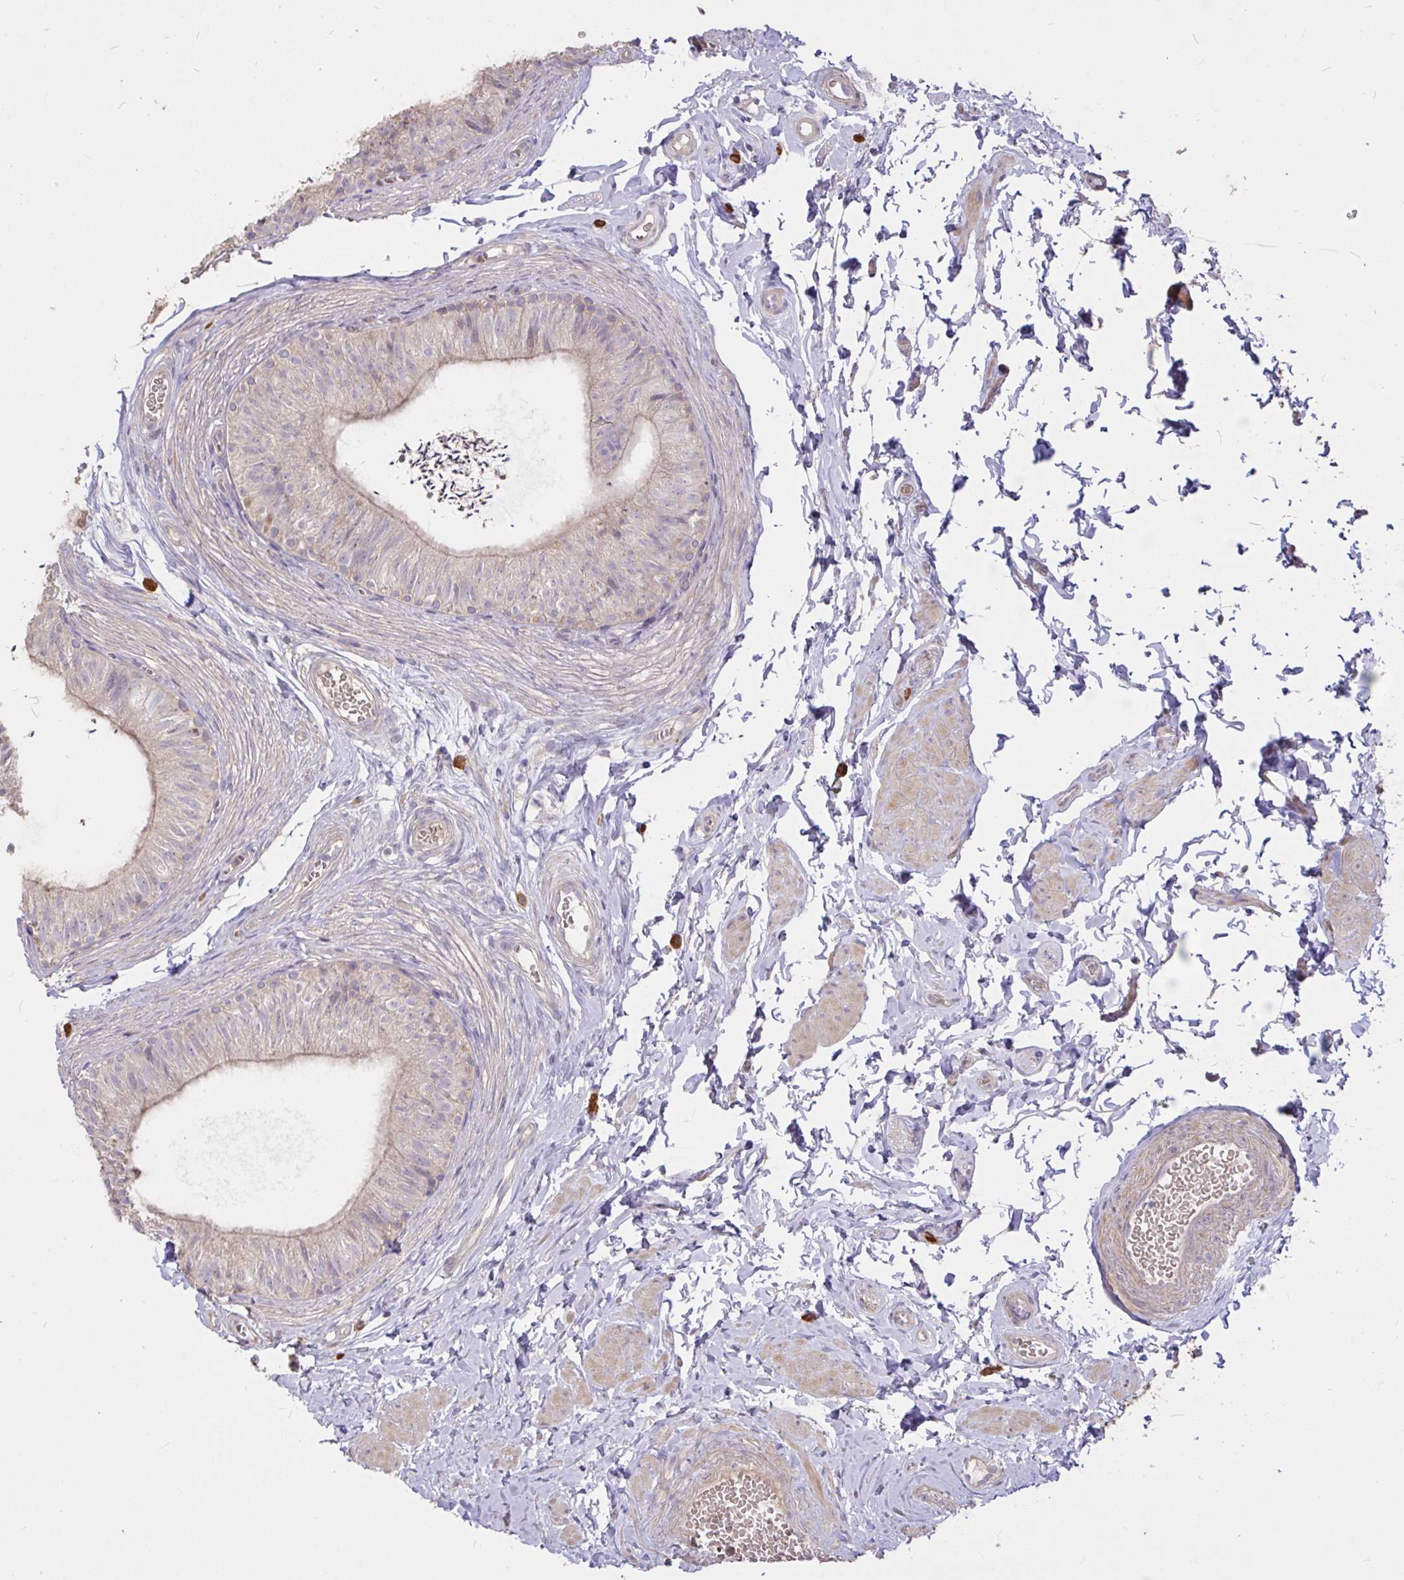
{"staining": {"intensity": "weak", "quantity": "<25%", "location": "cytoplasmic/membranous"}, "tissue": "epididymis", "cell_type": "Glandular cells", "image_type": "normal", "snomed": [{"axis": "morphology", "description": "Normal tissue, NOS"}, {"axis": "topography", "description": "Epididymis, spermatic cord, NOS"}, {"axis": "topography", "description": "Epididymis"}, {"axis": "topography", "description": "Peripheral nerve tissue"}], "caption": "Protein analysis of benign epididymis shows no significant staining in glandular cells. Brightfield microscopy of IHC stained with DAB (brown) and hematoxylin (blue), captured at high magnification.", "gene": "FCER1A", "patient": {"sex": "male", "age": 29}}